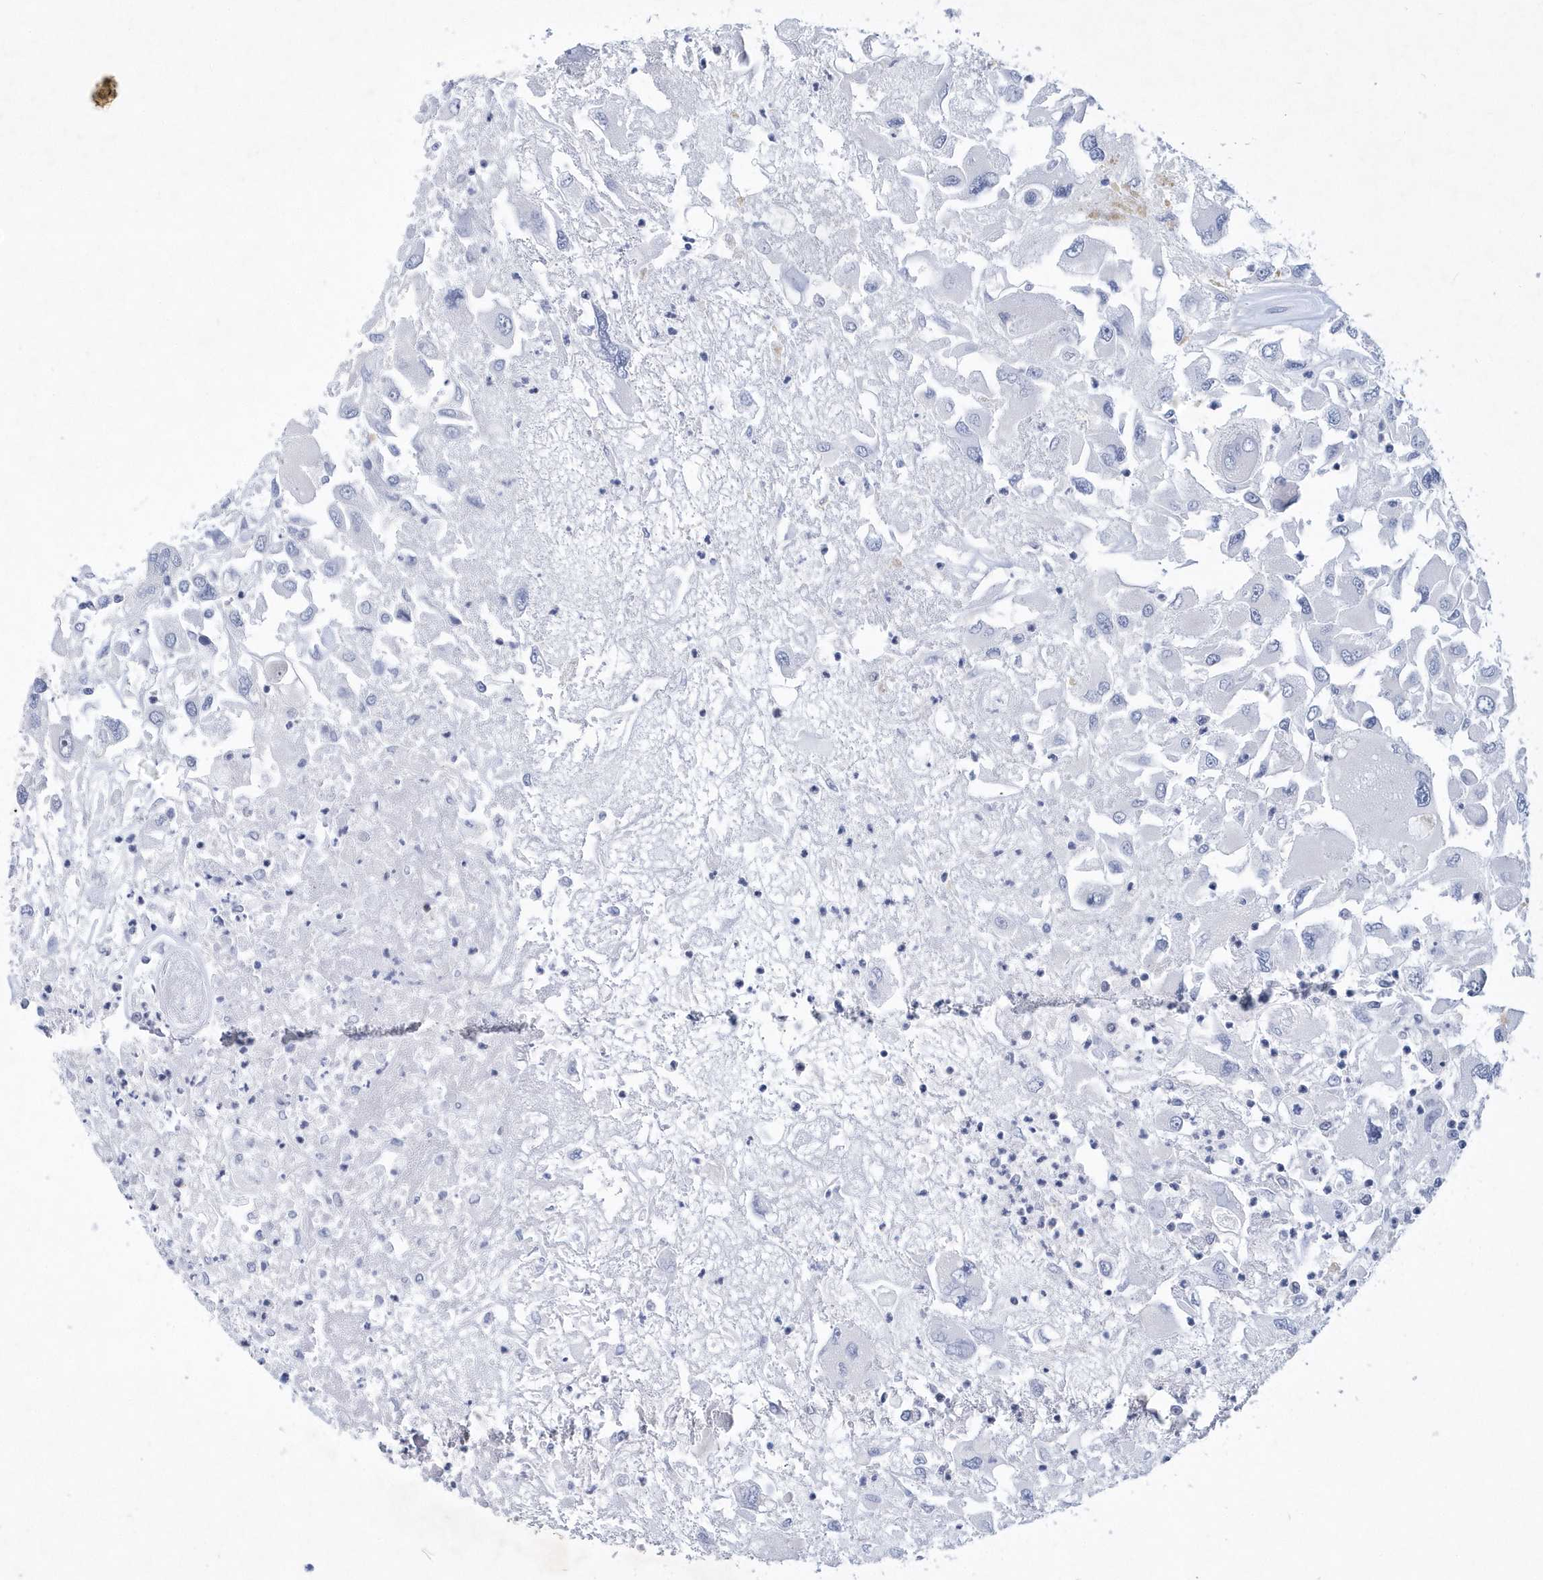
{"staining": {"intensity": "negative", "quantity": "none", "location": "none"}, "tissue": "renal cancer", "cell_type": "Tumor cells", "image_type": "cancer", "snomed": [{"axis": "morphology", "description": "Adenocarcinoma, NOS"}, {"axis": "topography", "description": "Kidney"}], "caption": "A photomicrograph of human adenocarcinoma (renal) is negative for staining in tumor cells.", "gene": "SRGAP3", "patient": {"sex": "female", "age": 52}}